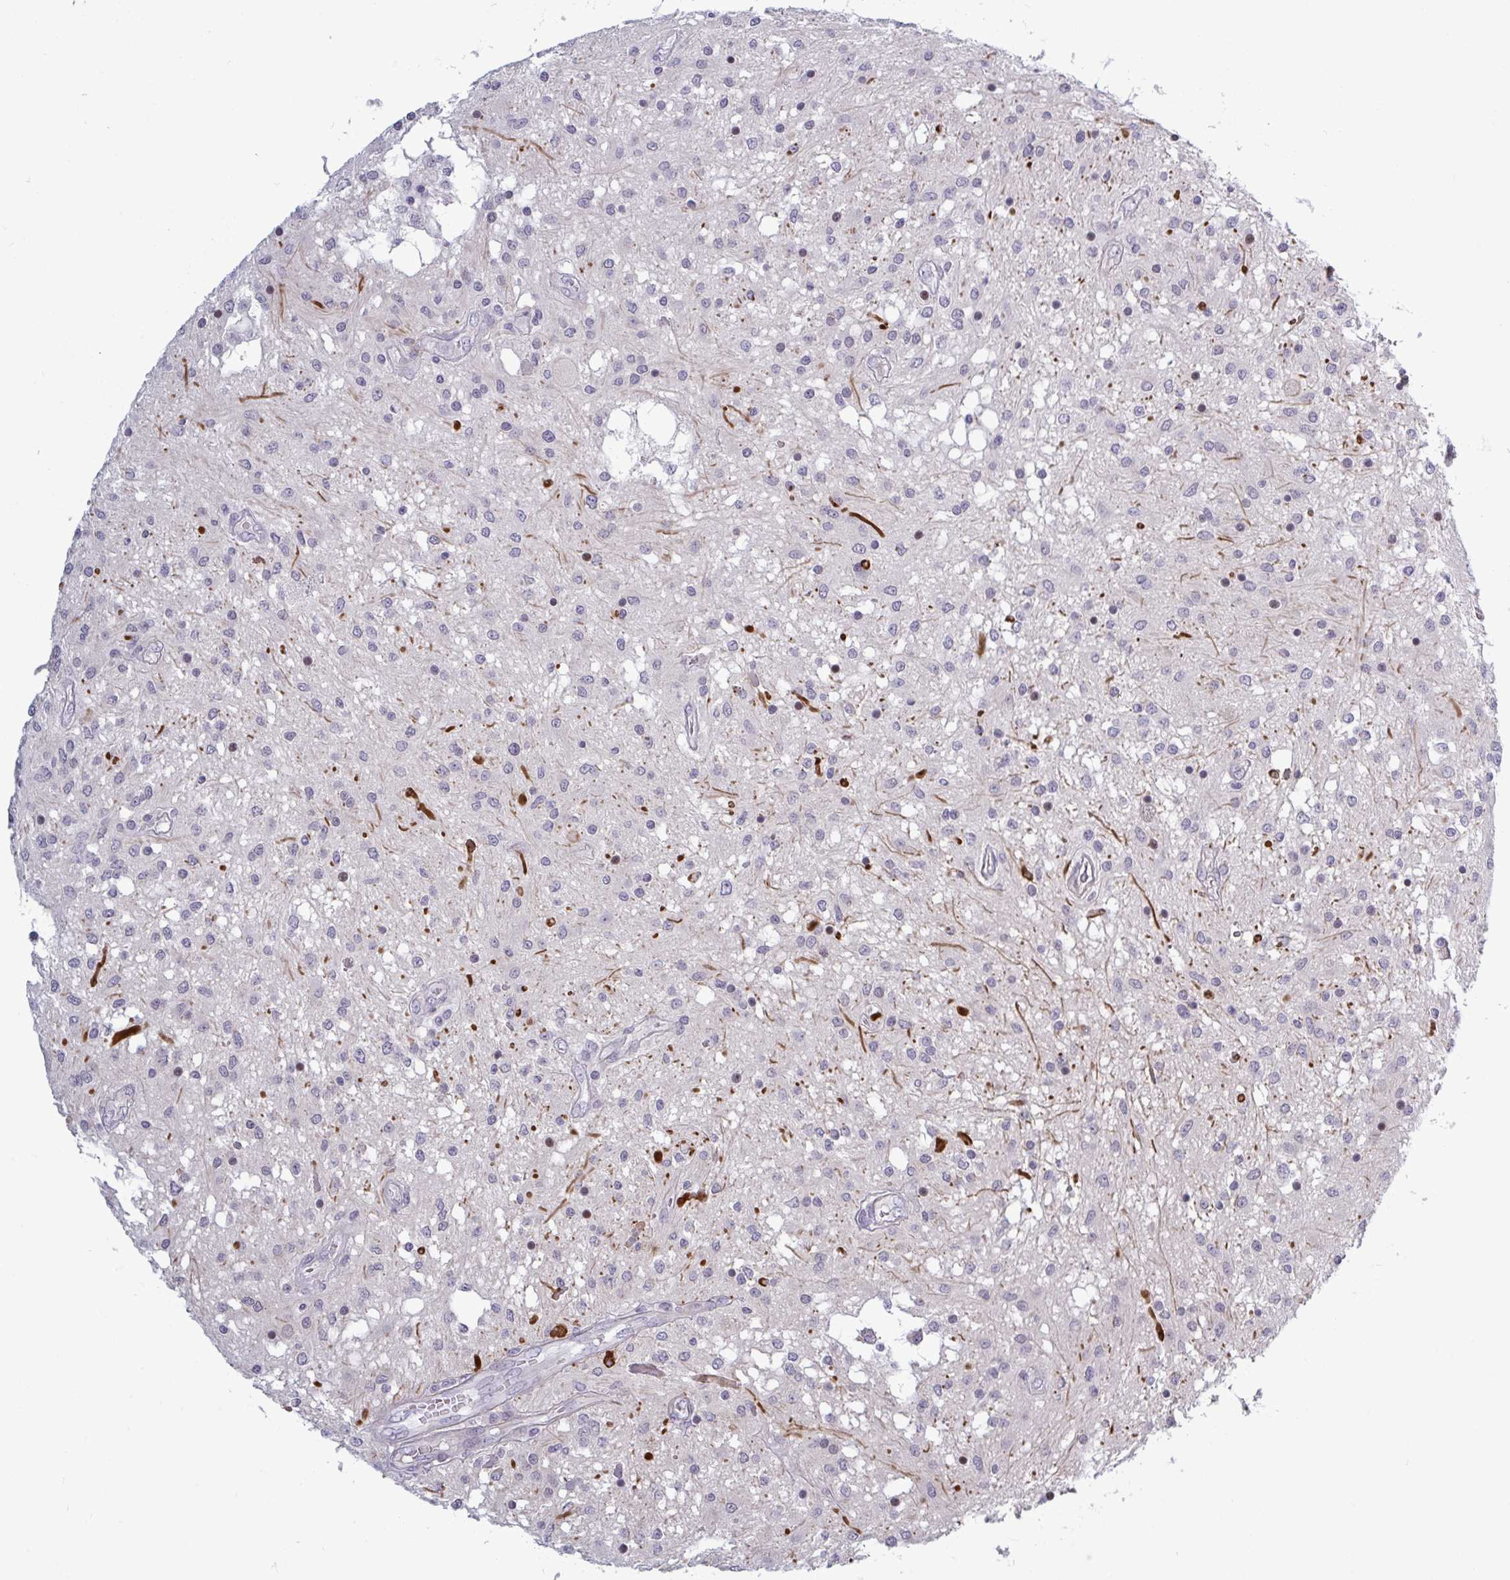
{"staining": {"intensity": "negative", "quantity": "none", "location": "none"}, "tissue": "glioma", "cell_type": "Tumor cells", "image_type": "cancer", "snomed": [{"axis": "morphology", "description": "Glioma, malignant, Low grade"}, {"axis": "topography", "description": "Cerebellum"}], "caption": "Immunohistochemical staining of human glioma demonstrates no significant expression in tumor cells. The staining was performed using DAB to visualize the protein expression in brown, while the nuclei were stained in blue with hematoxylin (Magnification: 20x).", "gene": "TCEAL8", "patient": {"sex": "female", "age": 14}}